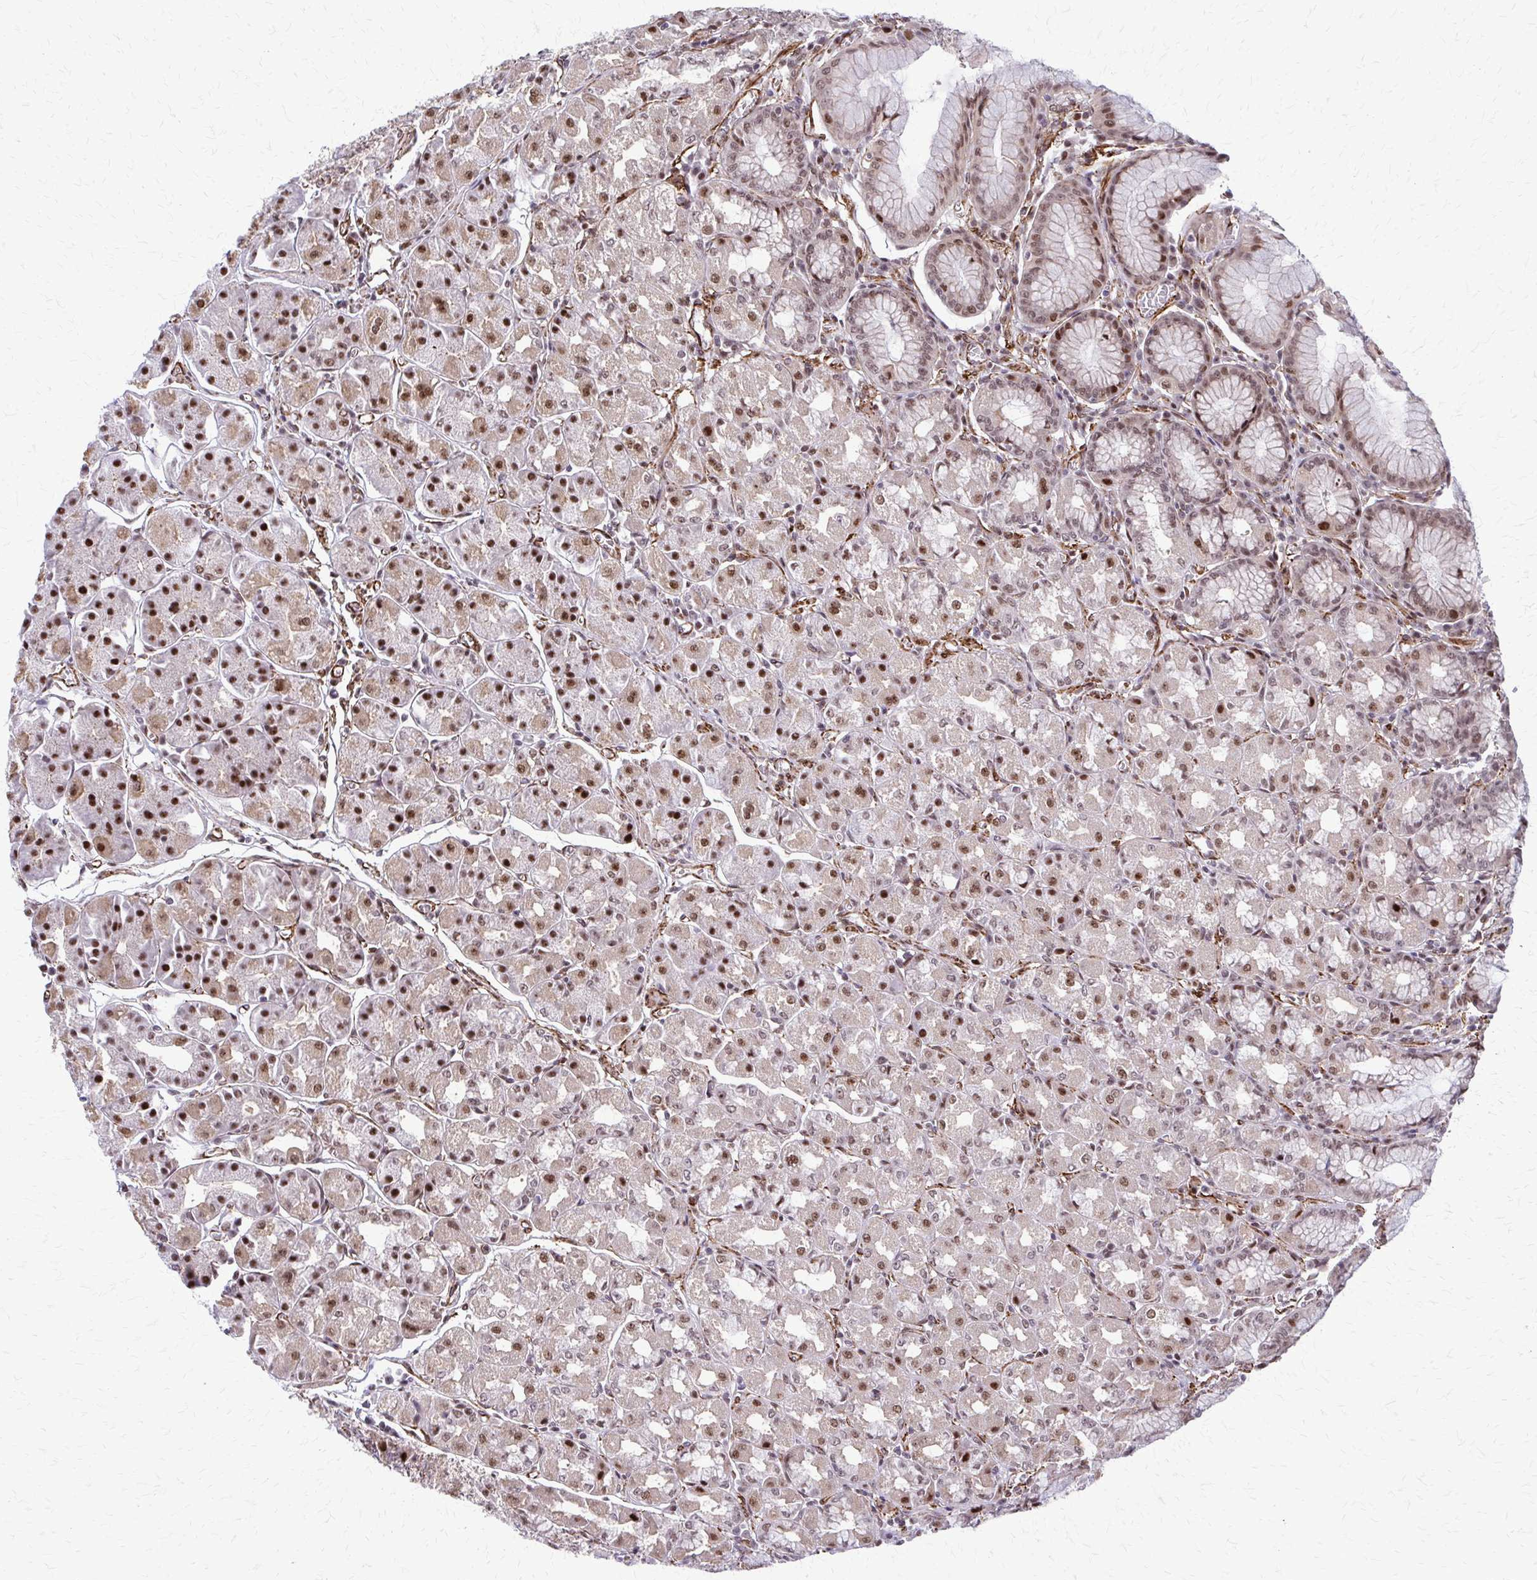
{"staining": {"intensity": "moderate", "quantity": ">75%", "location": "cytoplasmic/membranous,nuclear"}, "tissue": "stomach", "cell_type": "Glandular cells", "image_type": "normal", "snomed": [{"axis": "morphology", "description": "Normal tissue, NOS"}, {"axis": "topography", "description": "Stomach"}], "caption": "Glandular cells exhibit medium levels of moderate cytoplasmic/membranous,nuclear positivity in about >75% of cells in benign human stomach.", "gene": "NRBF2", "patient": {"sex": "male", "age": 55}}